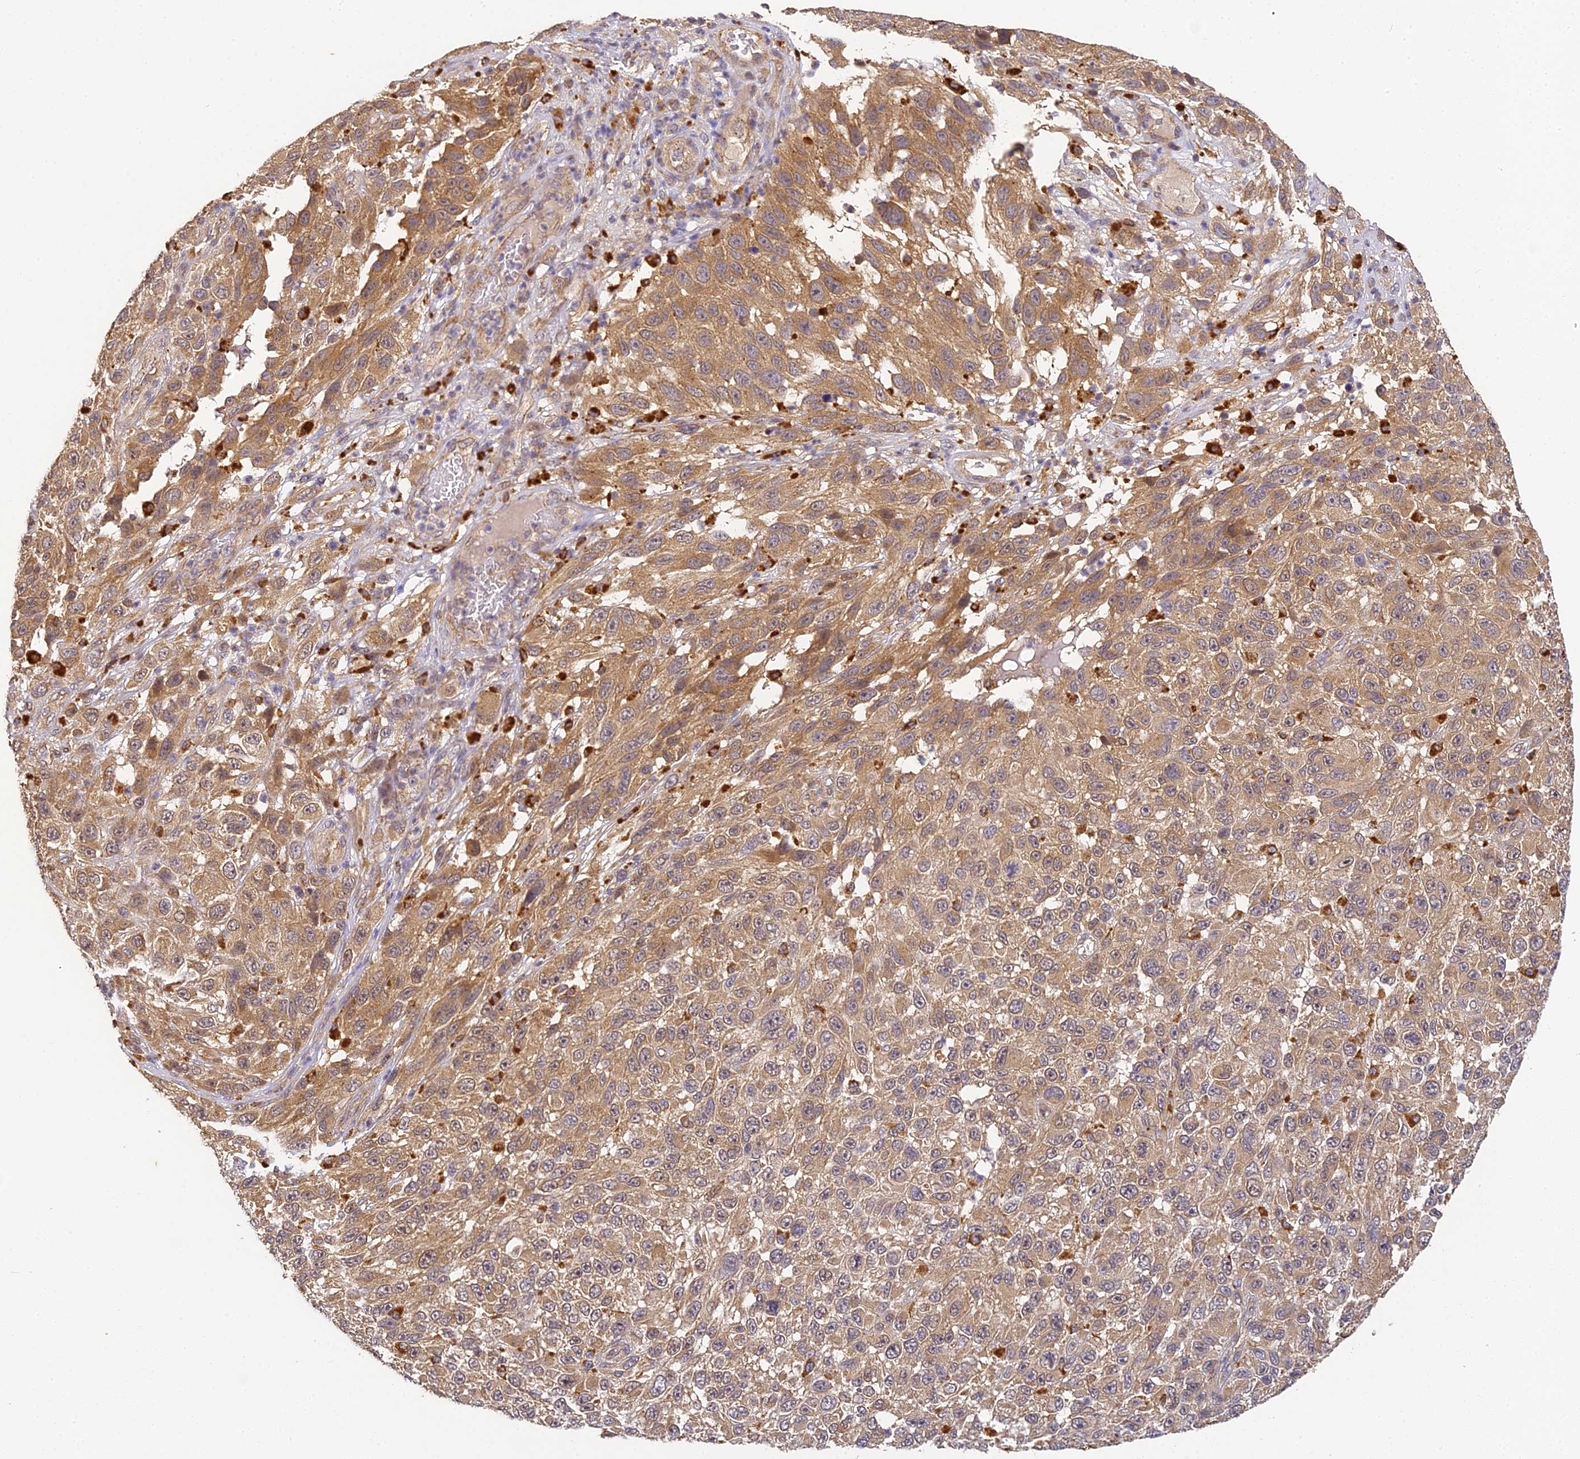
{"staining": {"intensity": "moderate", "quantity": ">75%", "location": "cytoplasmic/membranous"}, "tissue": "melanoma", "cell_type": "Tumor cells", "image_type": "cancer", "snomed": [{"axis": "morphology", "description": "Malignant melanoma, NOS"}, {"axis": "topography", "description": "Skin"}], "caption": "Human malignant melanoma stained for a protein (brown) shows moderate cytoplasmic/membranous positive positivity in approximately >75% of tumor cells.", "gene": "YAE1", "patient": {"sex": "female", "age": 96}}